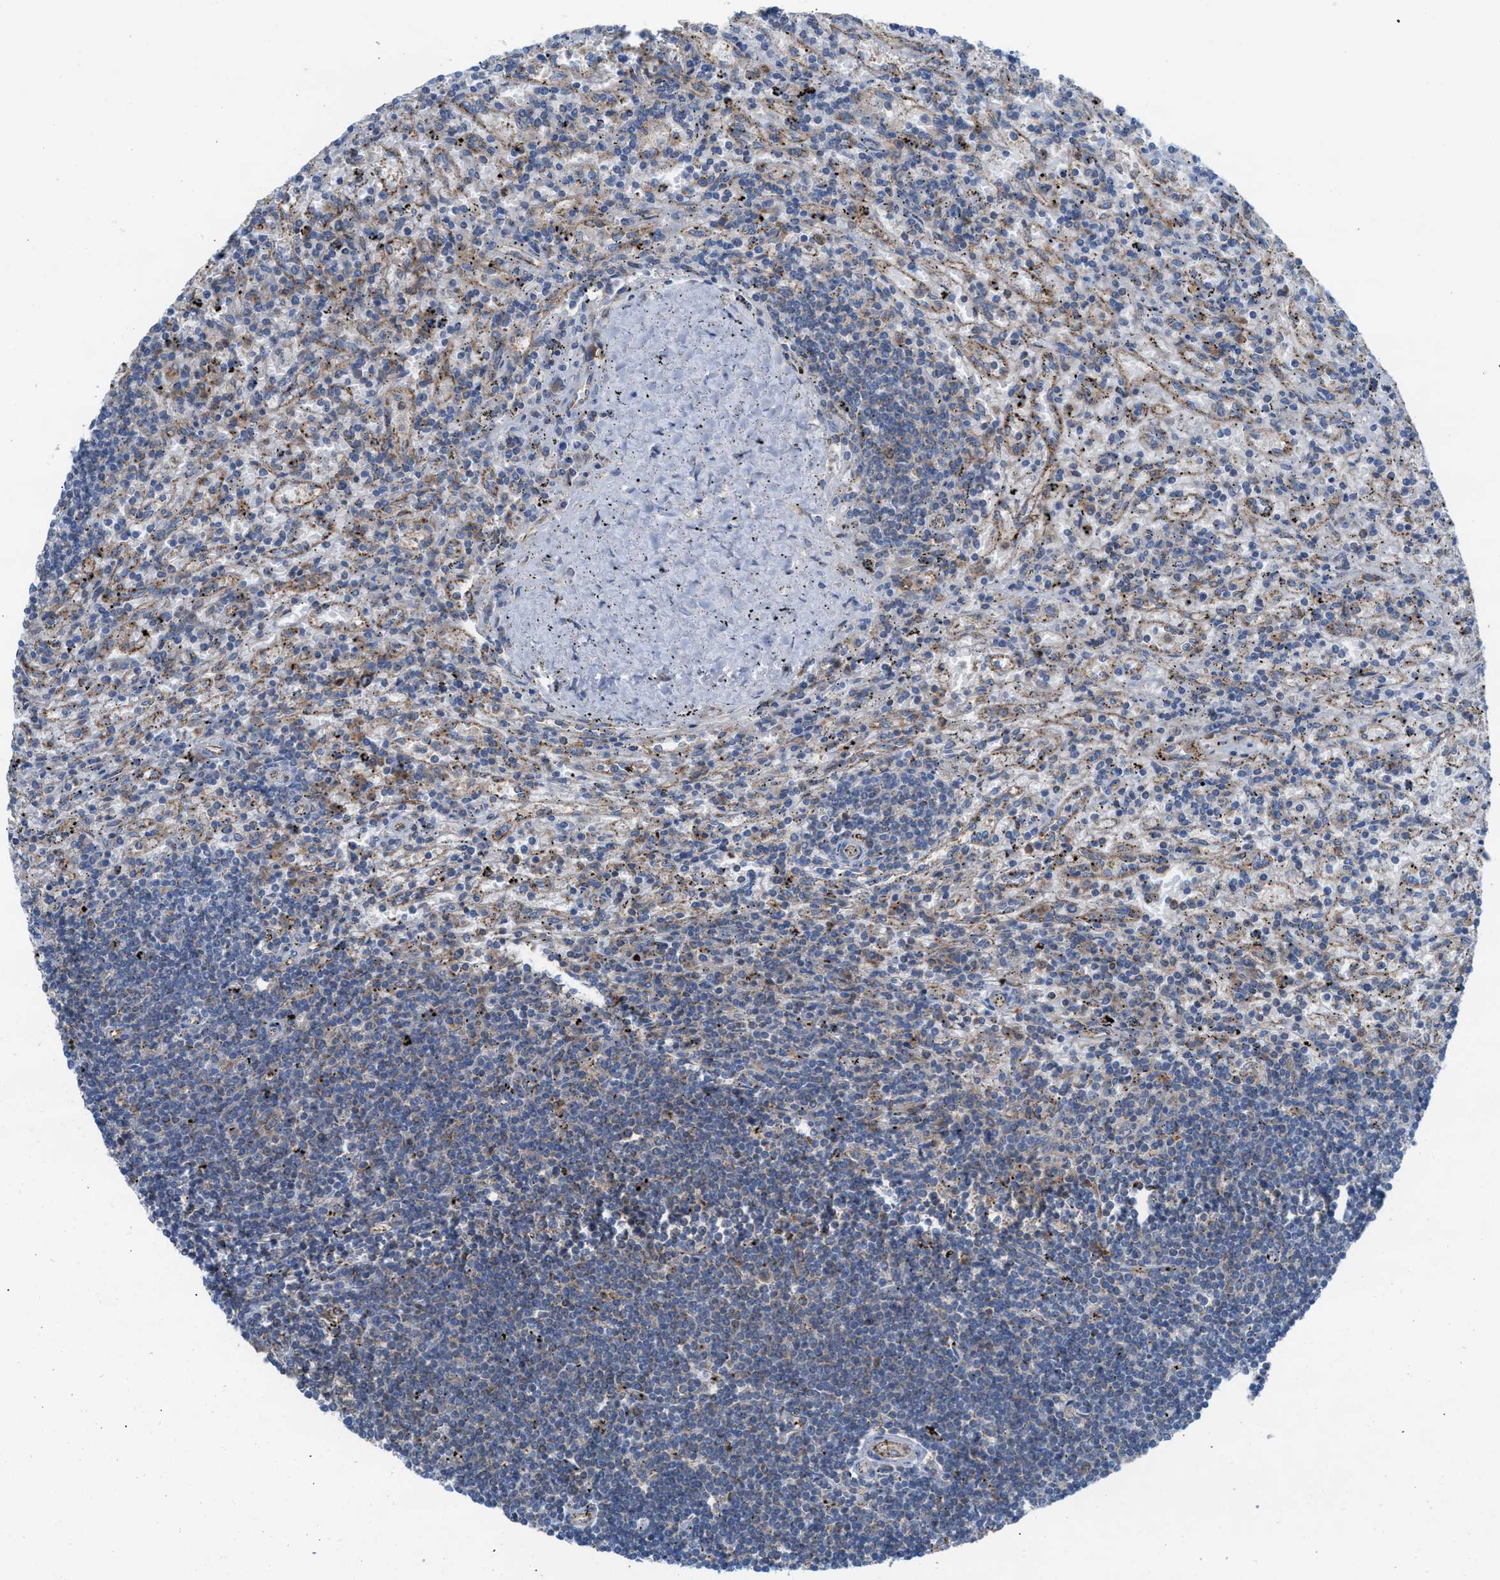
{"staining": {"intensity": "negative", "quantity": "none", "location": "none"}, "tissue": "lymphoma", "cell_type": "Tumor cells", "image_type": "cancer", "snomed": [{"axis": "morphology", "description": "Malignant lymphoma, non-Hodgkin's type, Low grade"}, {"axis": "topography", "description": "Spleen"}], "caption": "The image demonstrates no staining of tumor cells in malignant lymphoma, non-Hodgkin's type (low-grade). (Immunohistochemistry, brightfield microscopy, high magnification).", "gene": "TBC1D15", "patient": {"sex": "male", "age": 76}}